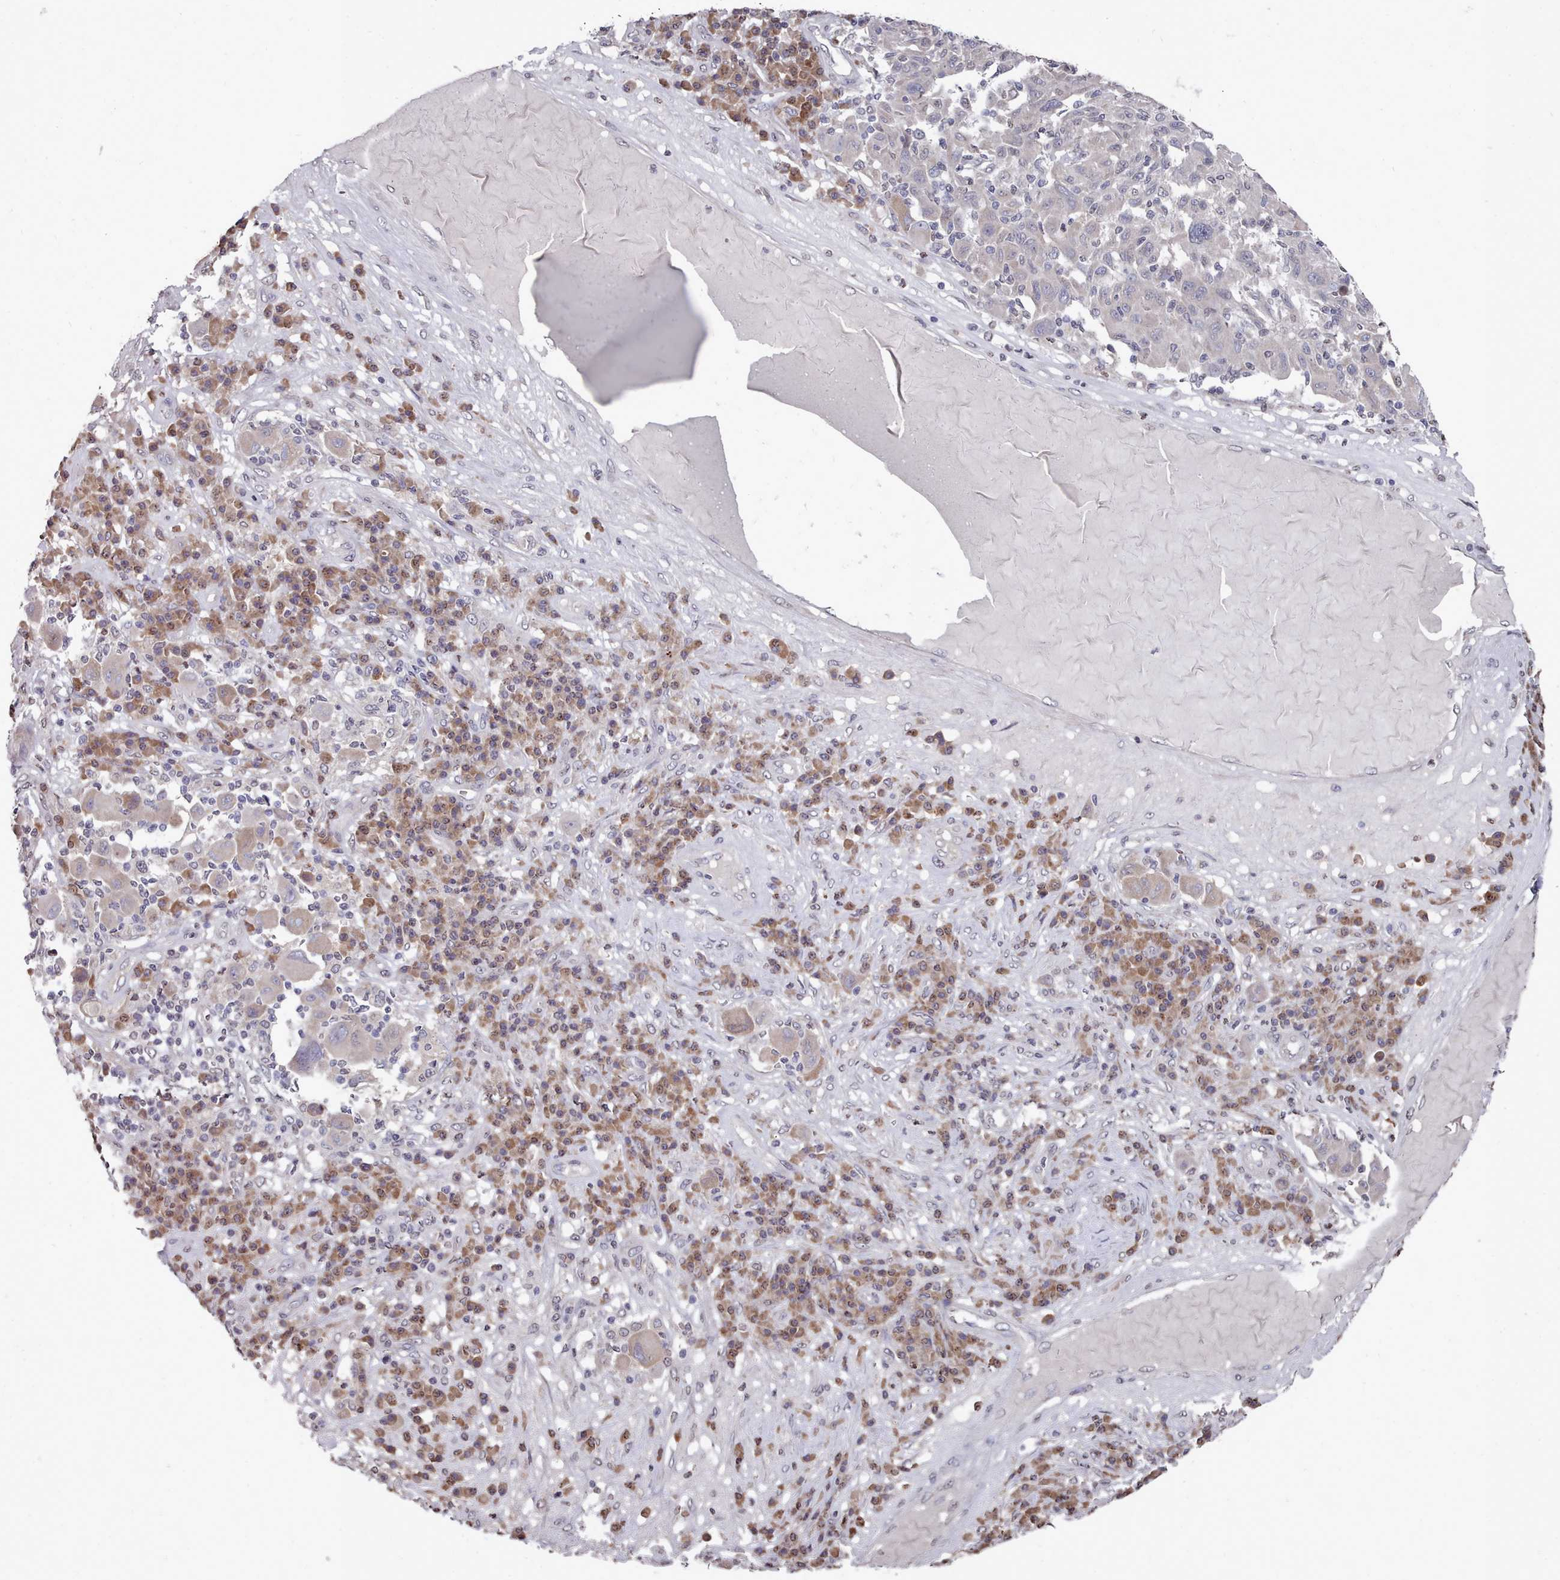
{"staining": {"intensity": "negative", "quantity": "none", "location": "none"}, "tissue": "melanoma", "cell_type": "Tumor cells", "image_type": "cancer", "snomed": [{"axis": "morphology", "description": "Malignant melanoma, NOS"}, {"axis": "topography", "description": "Skin"}], "caption": "IHC of human melanoma shows no expression in tumor cells.", "gene": "ACKR3", "patient": {"sex": "male", "age": 53}}